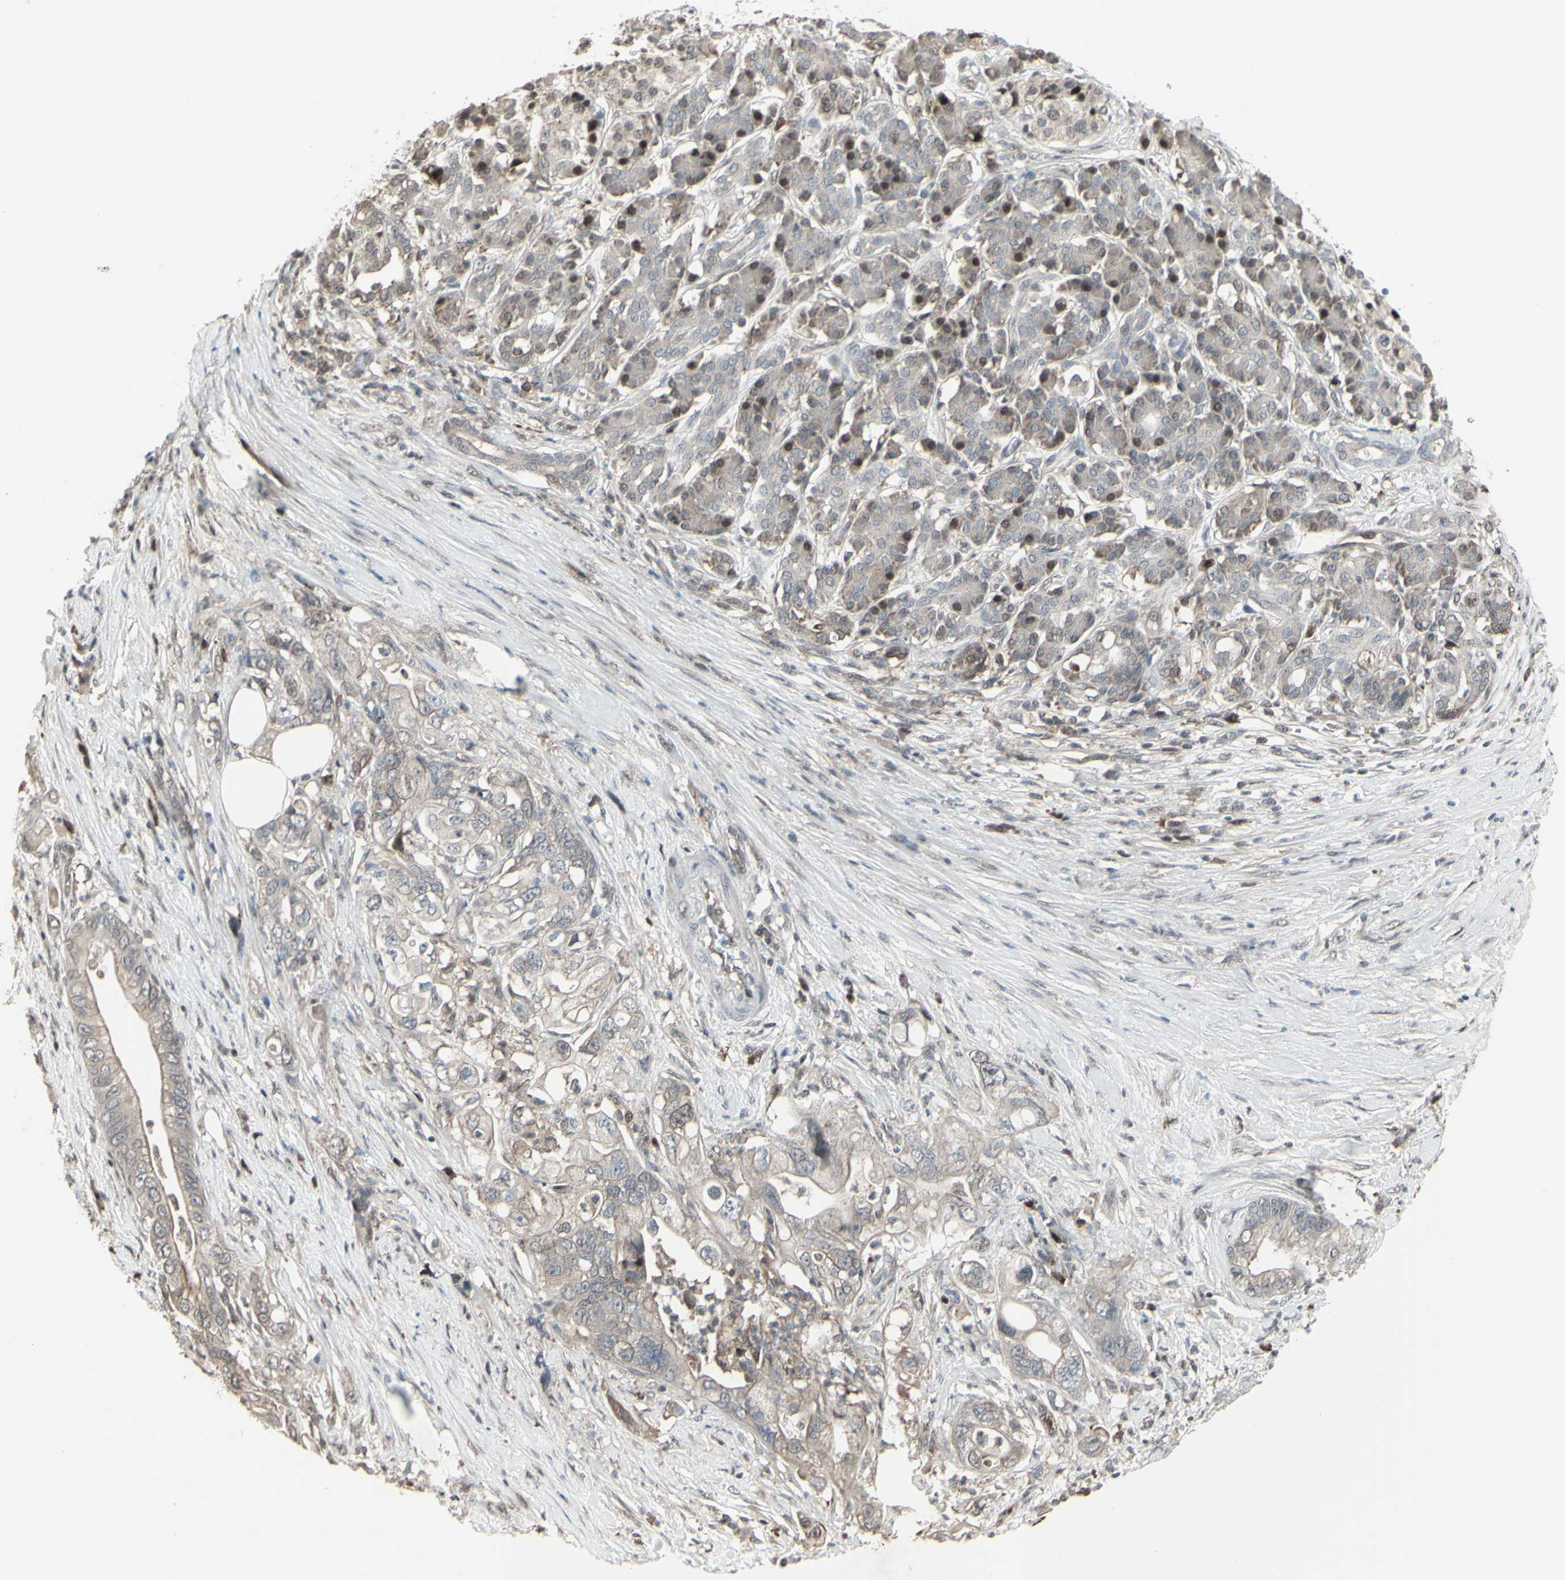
{"staining": {"intensity": "weak", "quantity": "25%-75%", "location": "cytoplasmic/membranous"}, "tissue": "pancreatic cancer", "cell_type": "Tumor cells", "image_type": "cancer", "snomed": [{"axis": "morphology", "description": "Normal tissue, NOS"}, {"axis": "topography", "description": "Pancreas"}], "caption": "Weak cytoplasmic/membranous protein staining is present in about 25%-75% of tumor cells in pancreatic cancer. (Brightfield microscopy of DAB IHC at high magnification).", "gene": "CD33", "patient": {"sex": "male", "age": 42}}